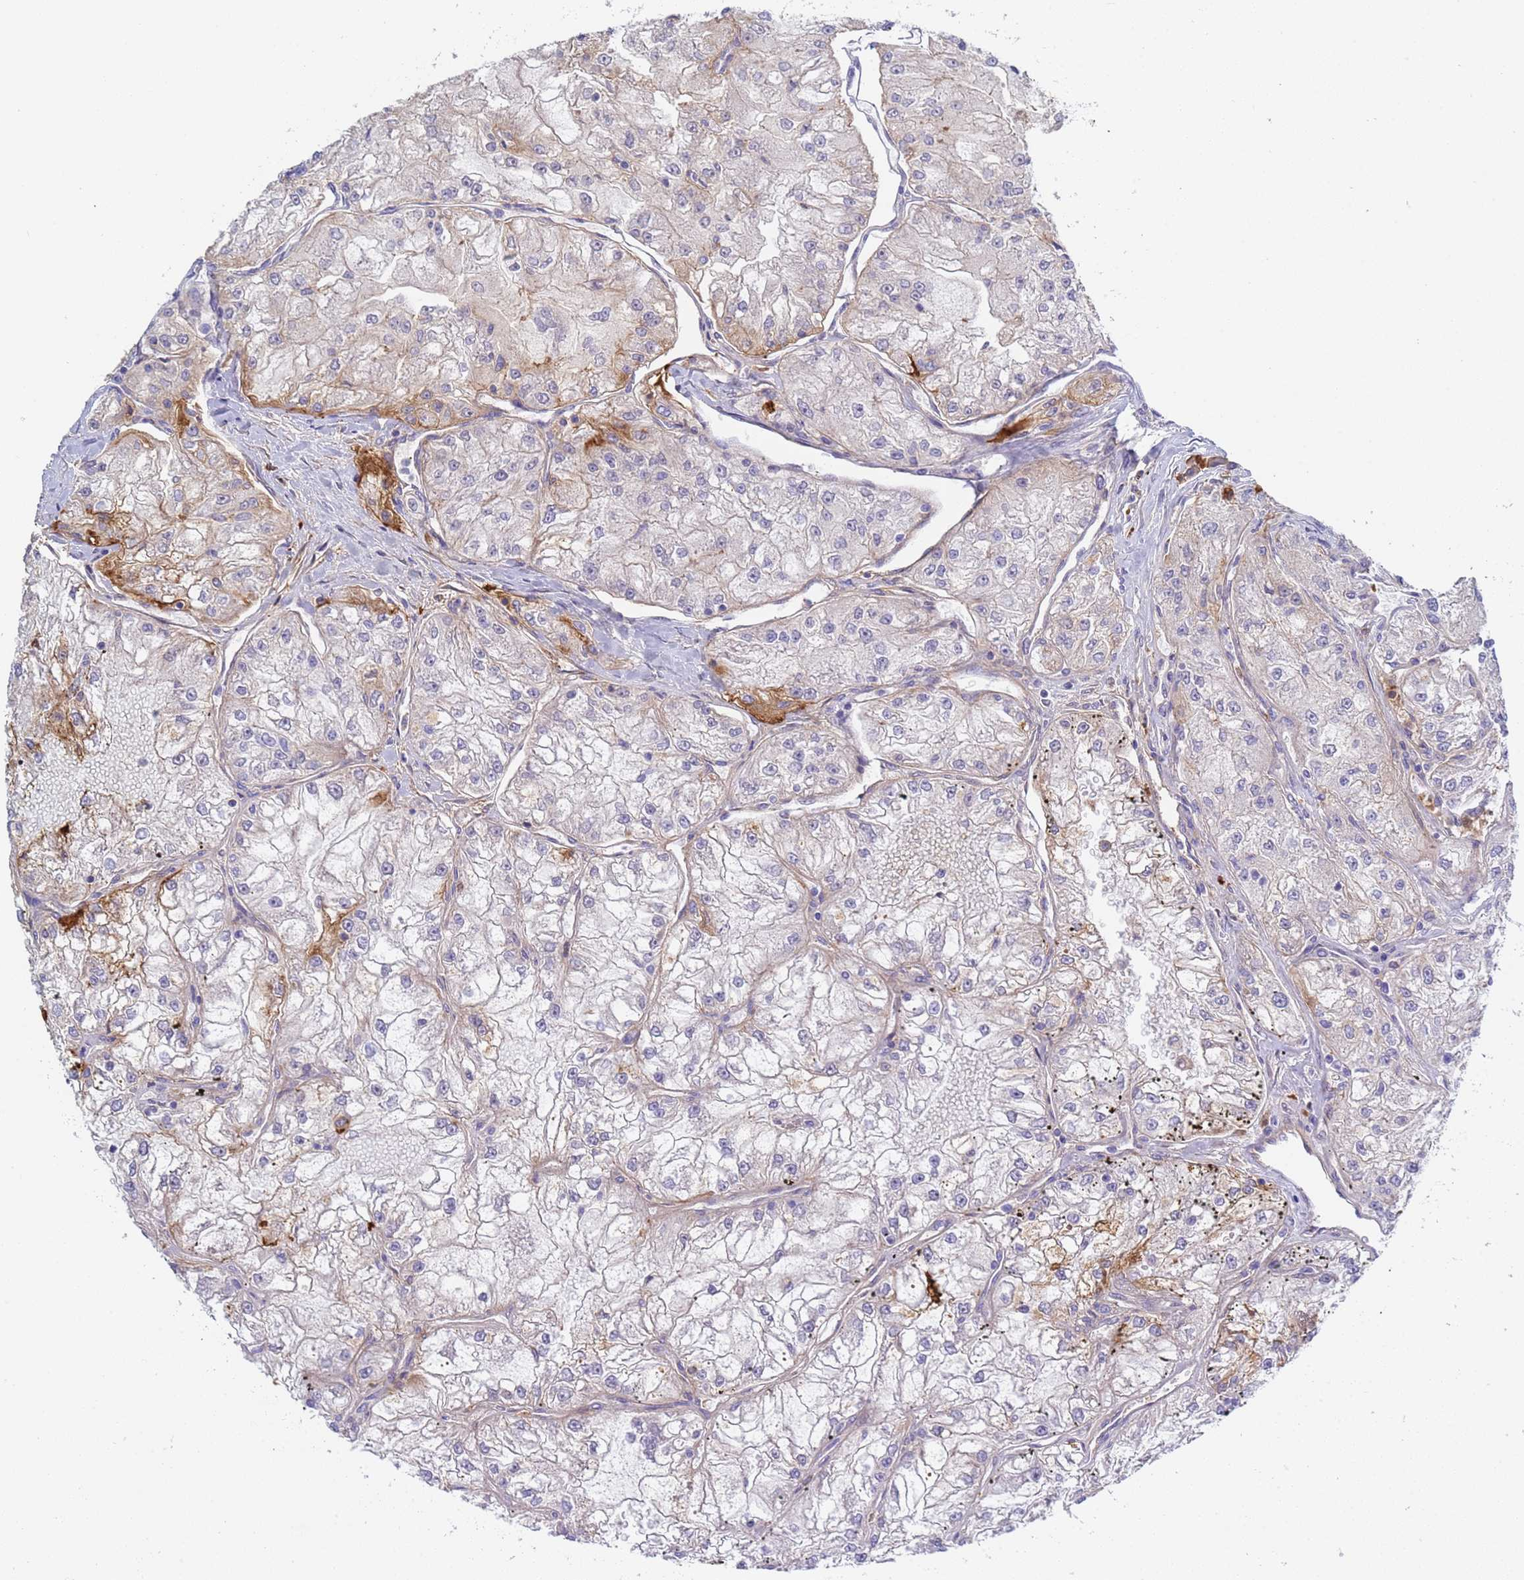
{"staining": {"intensity": "negative", "quantity": "none", "location": "none"}, "tissue": "renal cancer", "cell_type": "Tumor cells", "image_type": "cancer", "snomed": [{"axis": "morphology", "description": "Adenocarcinoma, NOS"}, {"axis": "topography", "description": "Kidney"}], "caption": "Tumor cells show no significant staining in renal cancer.", "gene": "C4orf46", "patient": {"sex": "female", "age": 72}}